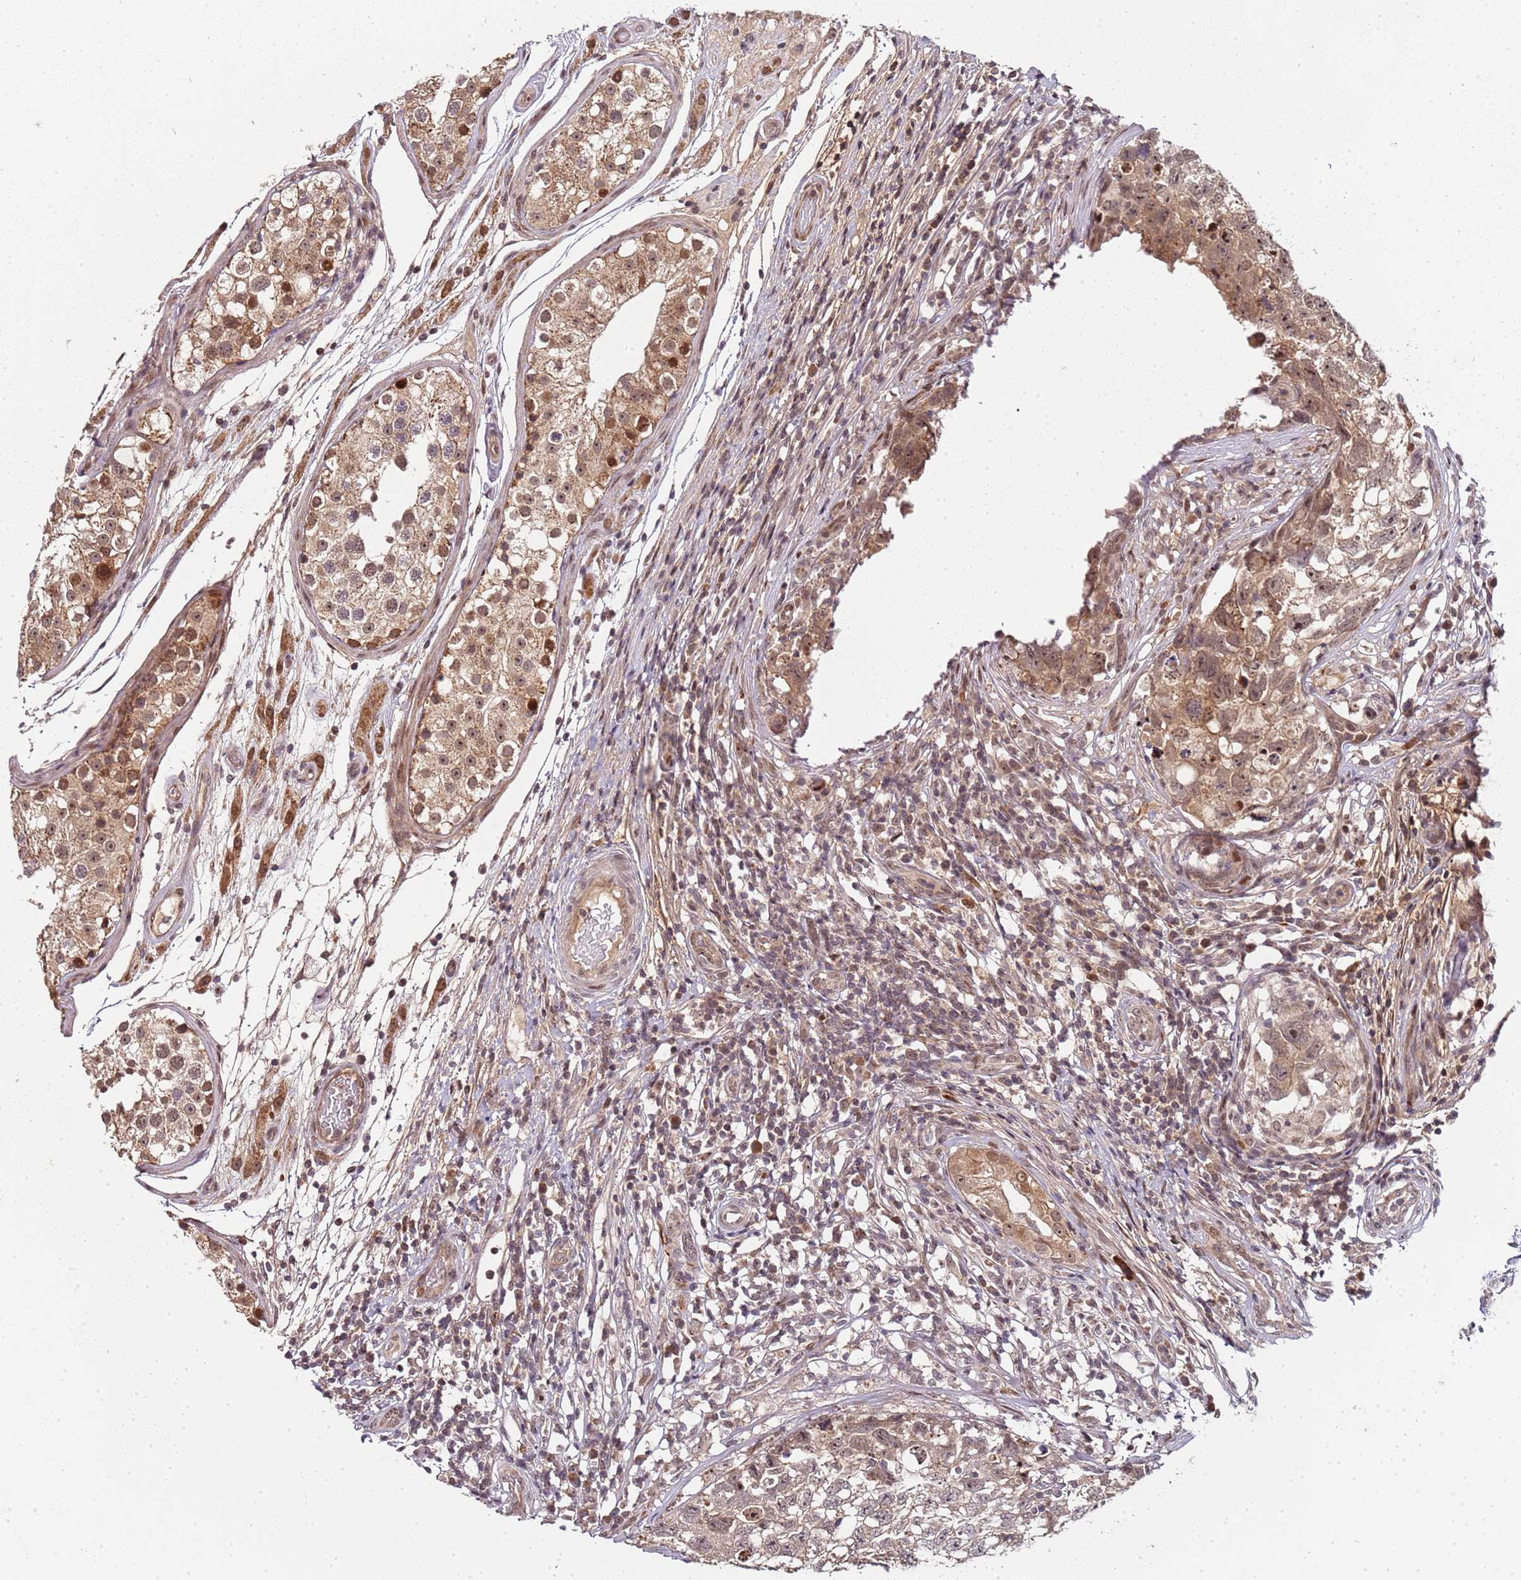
{"staining": {"intensity": "moderate", "quantity": ">75%", "location": "cytoplasmic/membranous,nuclear"}, "tissue": "testis cancer", "cell_type": "Tumor cells", "image_type": "cancer", "snomed": [{"axis": "morphology", "description": "Seminoma, NOS"}, {"axis": "morphology", "description": "Carcinoma, Embryonal, NOS"}, {"axis": "topography", "description": "Testis"}], "caption": "Testis seminoma tissue demonstrates moderate cytoplasmic/membranous and nuclear expression in approximately >75% of tumor cells, visualized by immunohistochemistry.", "gene": "EDC3", "patient": {"sex": "male", "age": 29}}